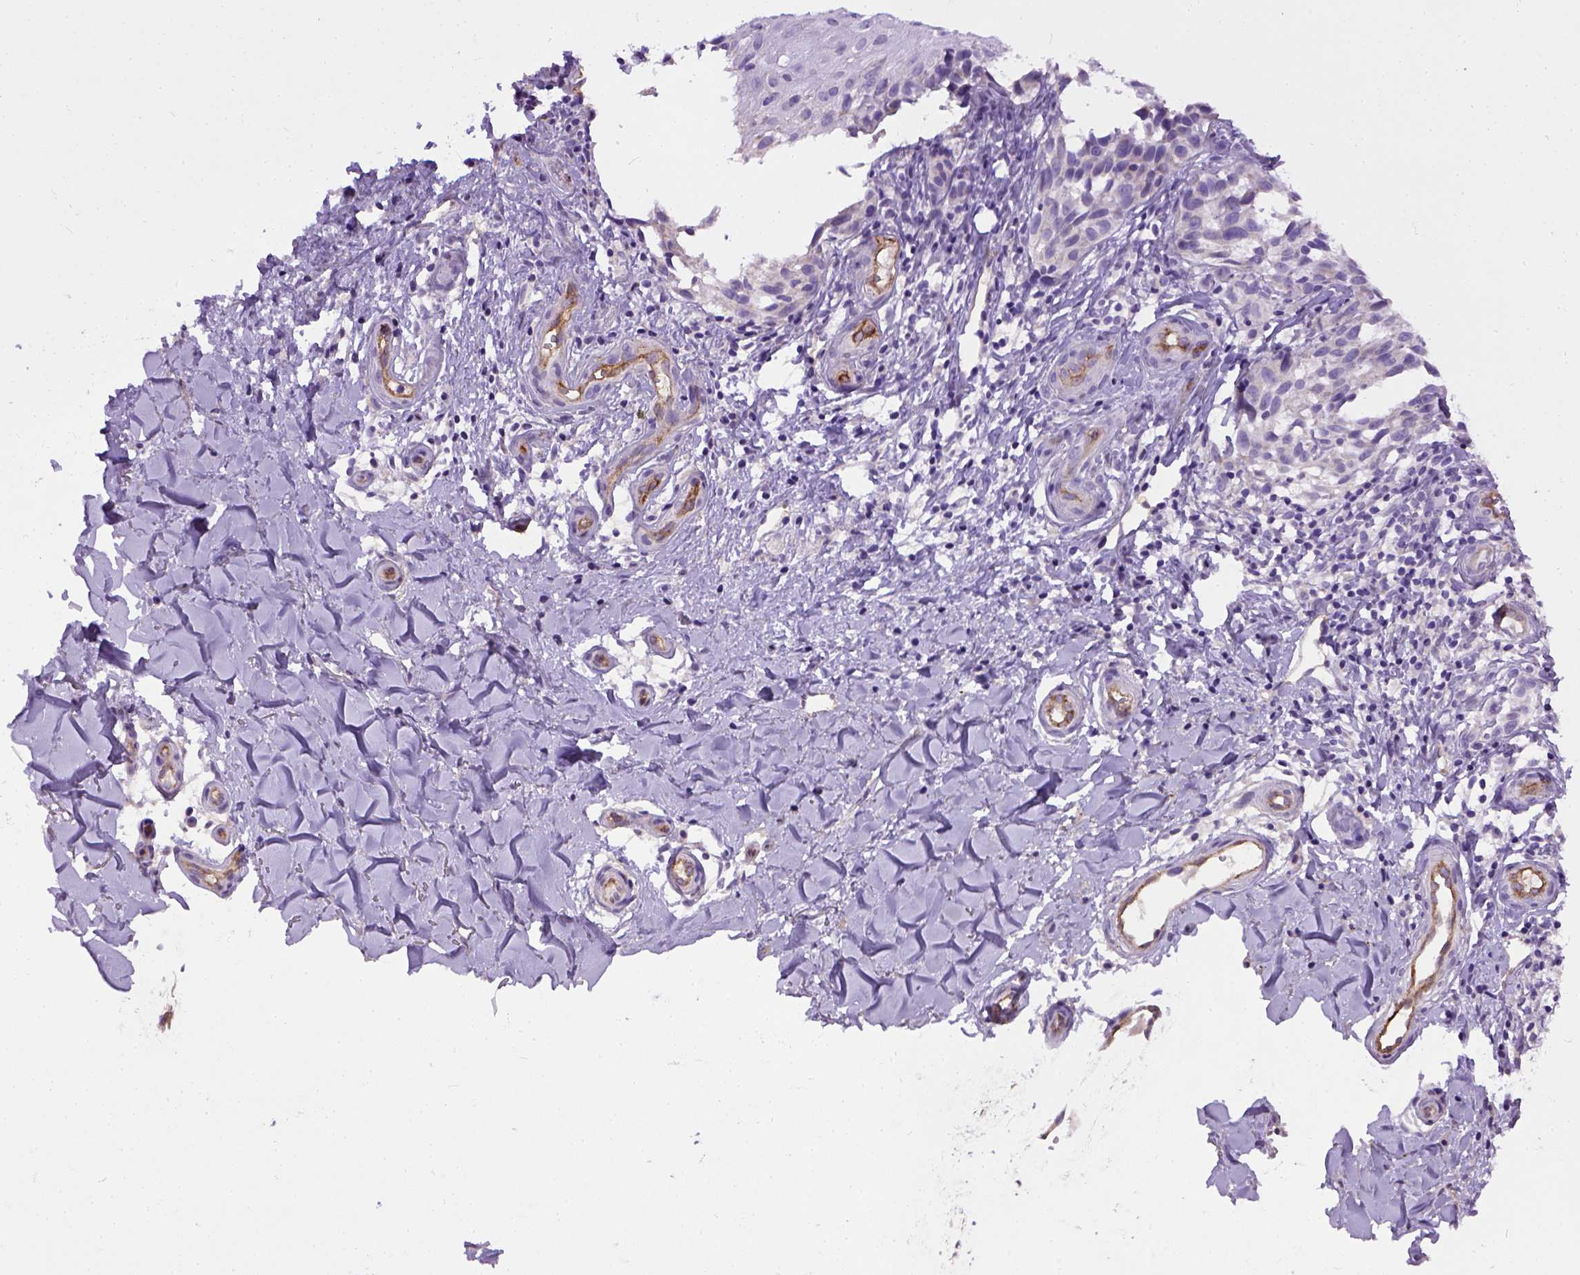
{"staining": {"intensity": "negative", "quantity": "none", "location": "none"}, "tissue": "melanoma", "cell_type": "Tumor cells", "image_type": "cancer", "snomed": [{"axis": "morphology", "description": "Malignant melanoma, NOS"}, {"axis": "topography", "description": "Skin"}], "caption": "Tumor cells show no significant protein positivity in malignant melanoma.", "gene": "ENG", "patient": {"sex": "female", "age": 53}}